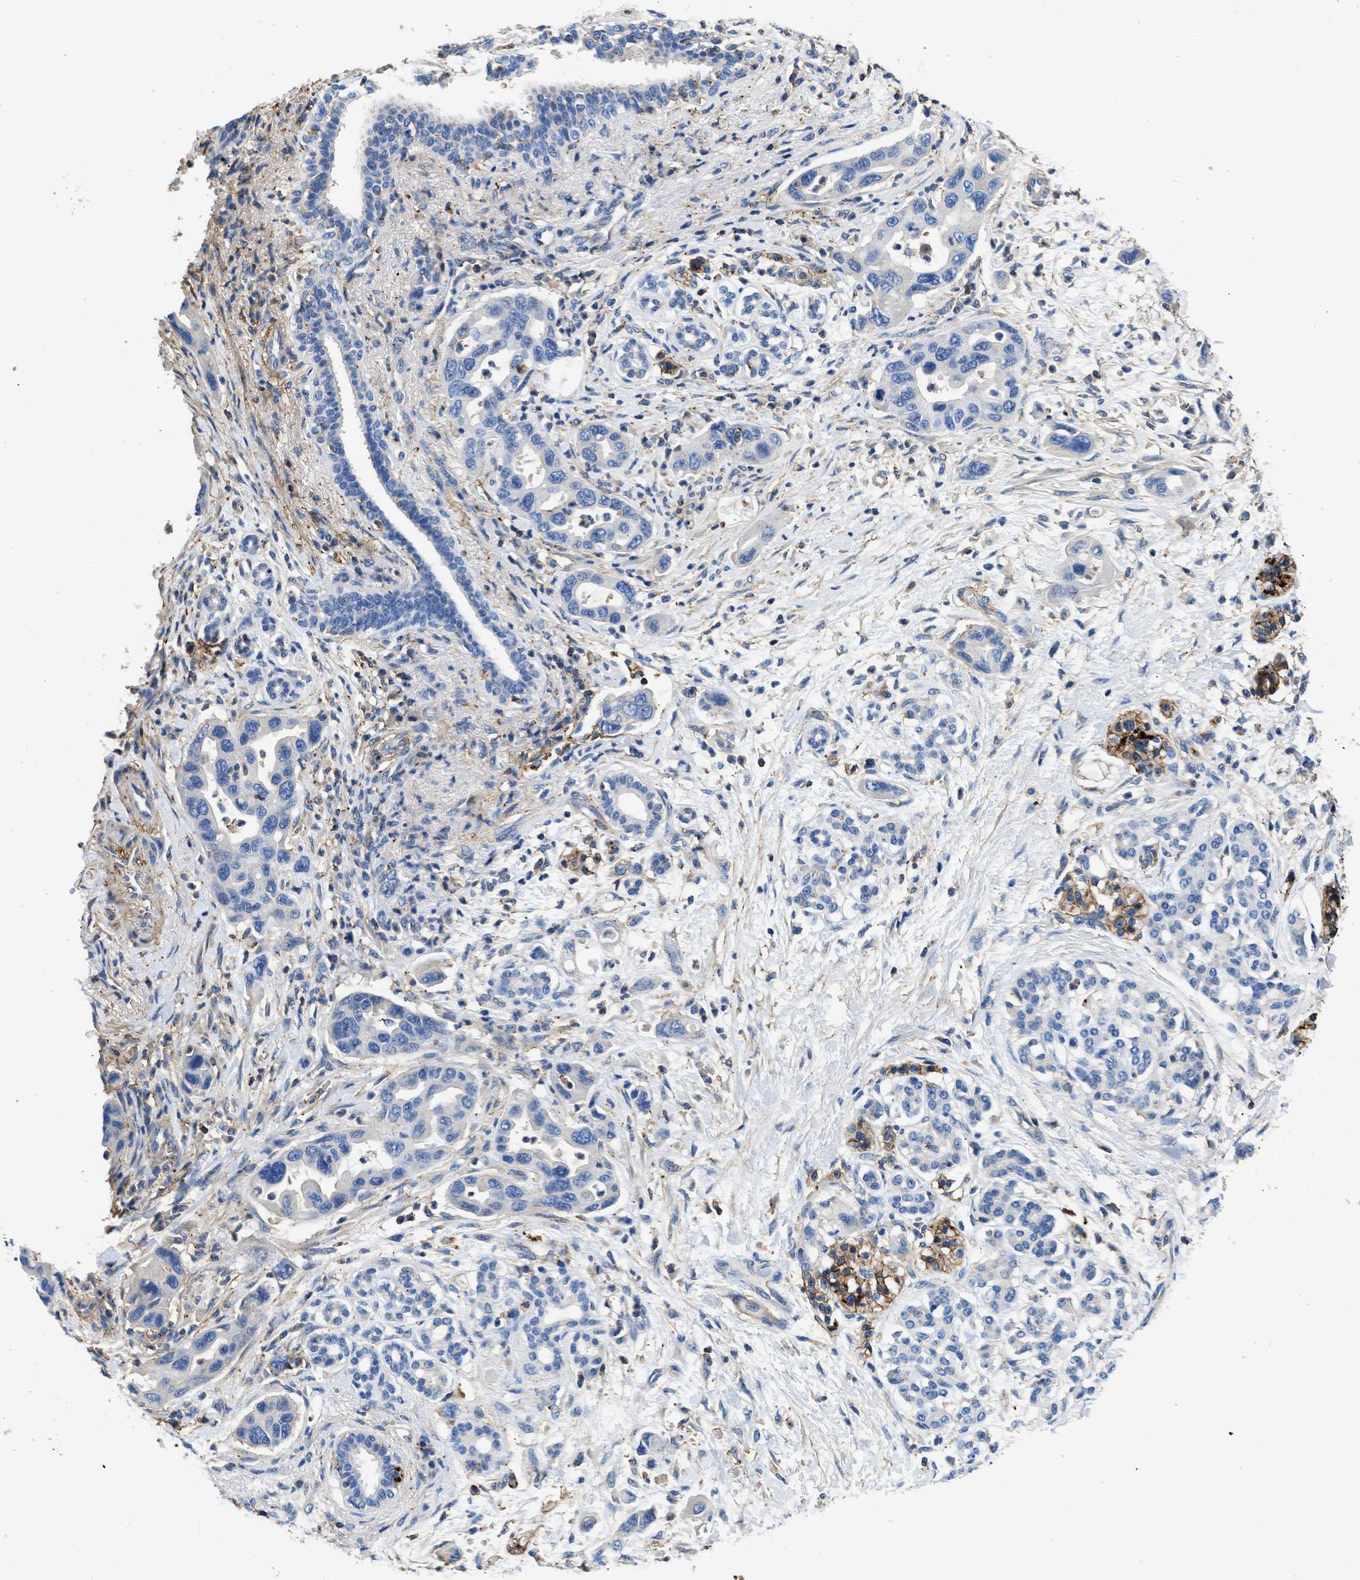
{"staining": {"intensity": "negative", "quantity": "none", "location": "none"}, "tissue": "pancreatic cancer", "cell_type": "Tumor cells", "image_type": "cancer", "snomed": [{"axis": "morphology", "description": "Normal tissue, NOS"}, {"axis": "morphology", "description": "Adenocarcinoma, NOS"}, {"axis": "topography", "description": "Pancreas"}], "caption": "The histopathology image shows no staining of tumor cells in pancreatic cancer (adenocarcinoma).", "gene": "KCNQ4", "patient": {"sex": "female", "age": 71}}